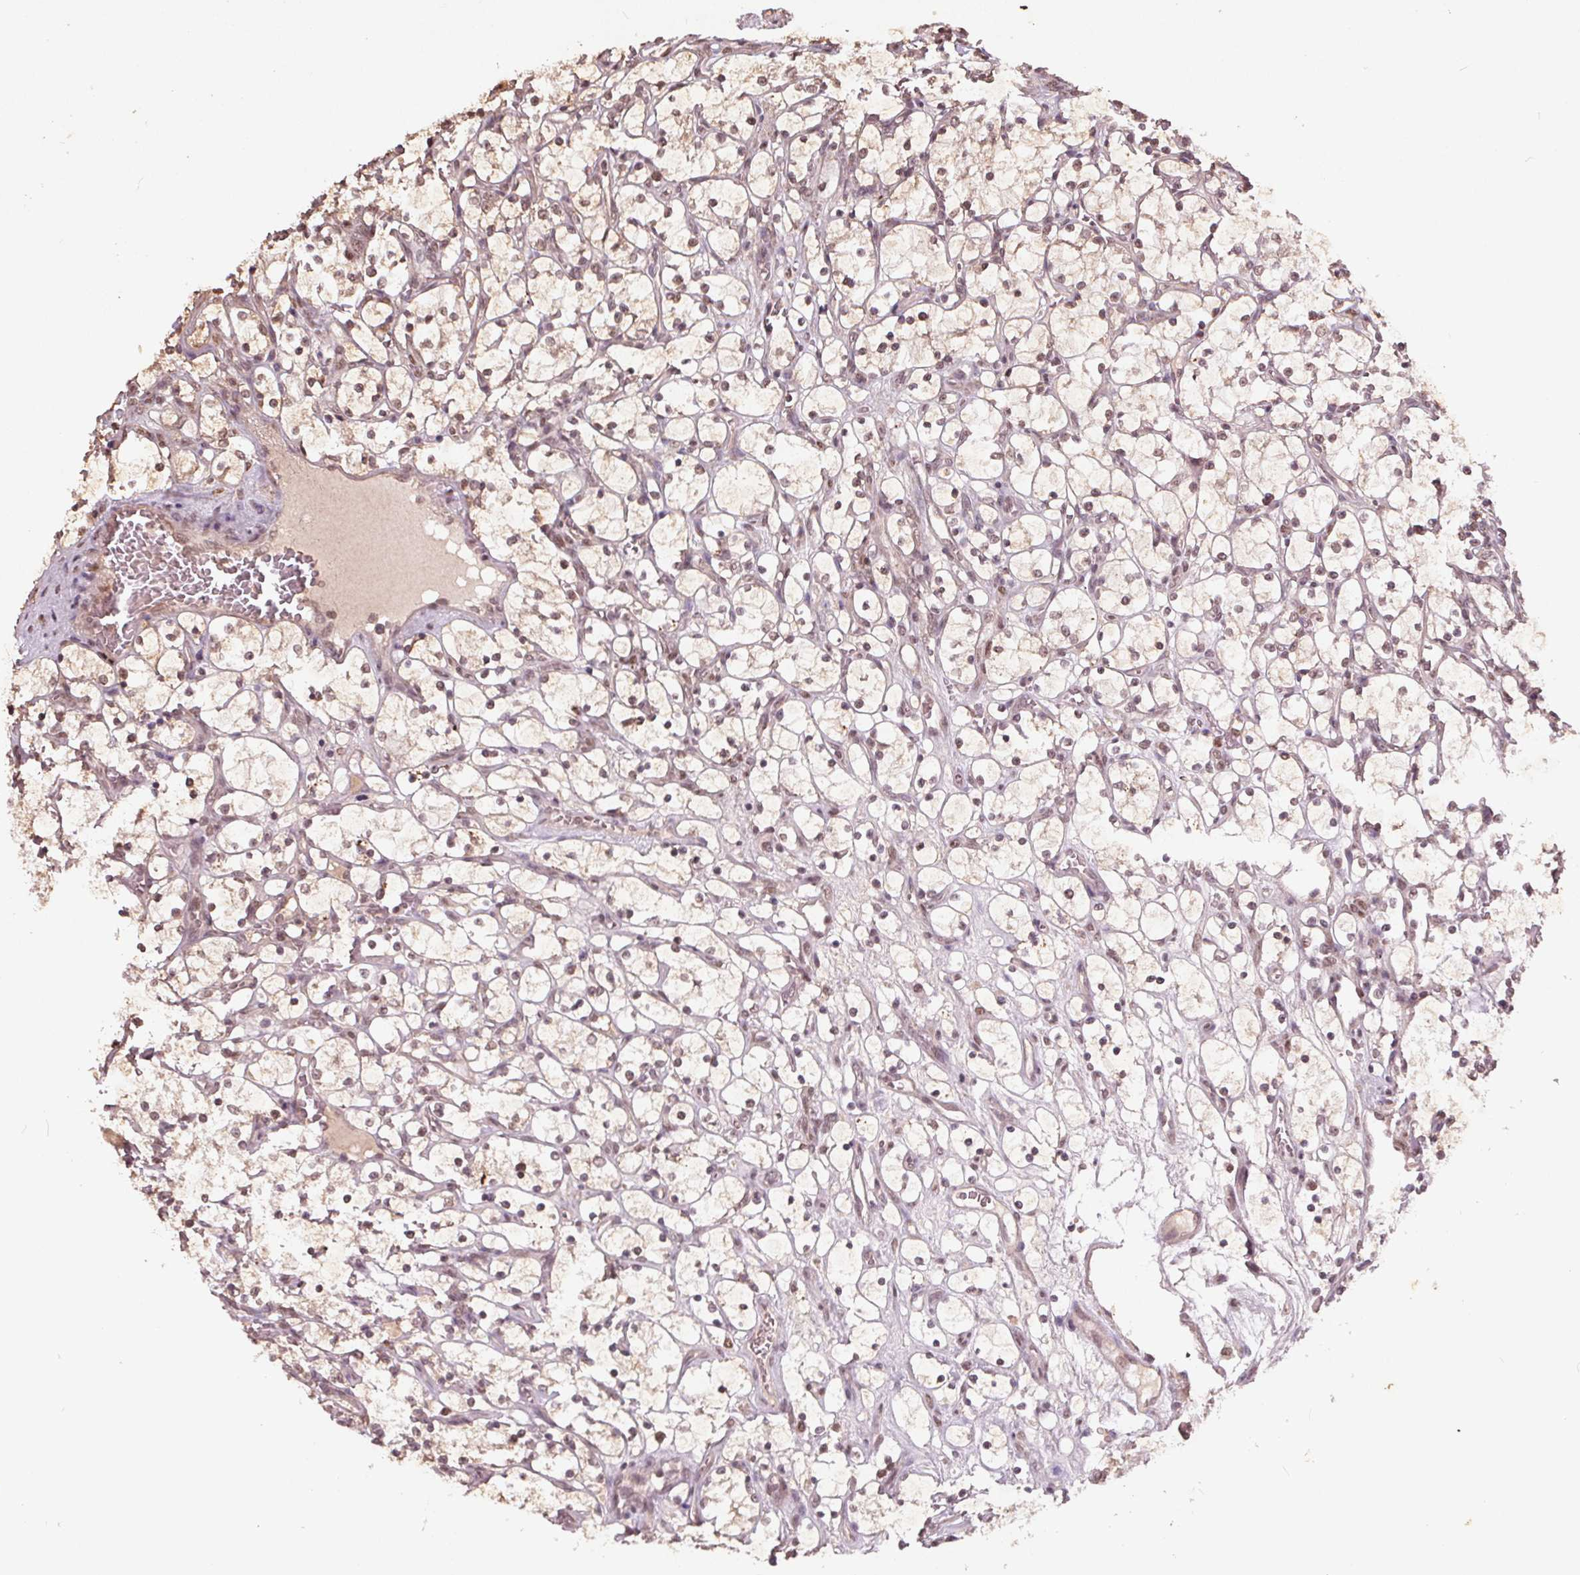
{"staining": {"intensity": "weak", "quantity": "25%-75%", "location": "cytoplasmic/membranous,nuclear"}, "tissue": "renal cancer", "cell_type": "Tumor cells", "image_type": "cancer", "snomed": [{"axis": "morphology", "description": "Adenocarcinoma, NOS"}, {"axis": "topography", "description": "Kidney"}], "caption": "Immunohistochemistry (IHC) staining of renal cancer, which exhibits low levels of weak cytoplasmic/membranous and nuclear expression in about 25%-75% of tumor cells indicating weak cytoplasmic/membranous and nuclear protein positivity. The staining was performed using DAB (brown) for protein detection and nuclei were counterstained in hematoxylin (blue).", "gene": "DNMT3B", "patient": {"sex": "female", "age": 69}}